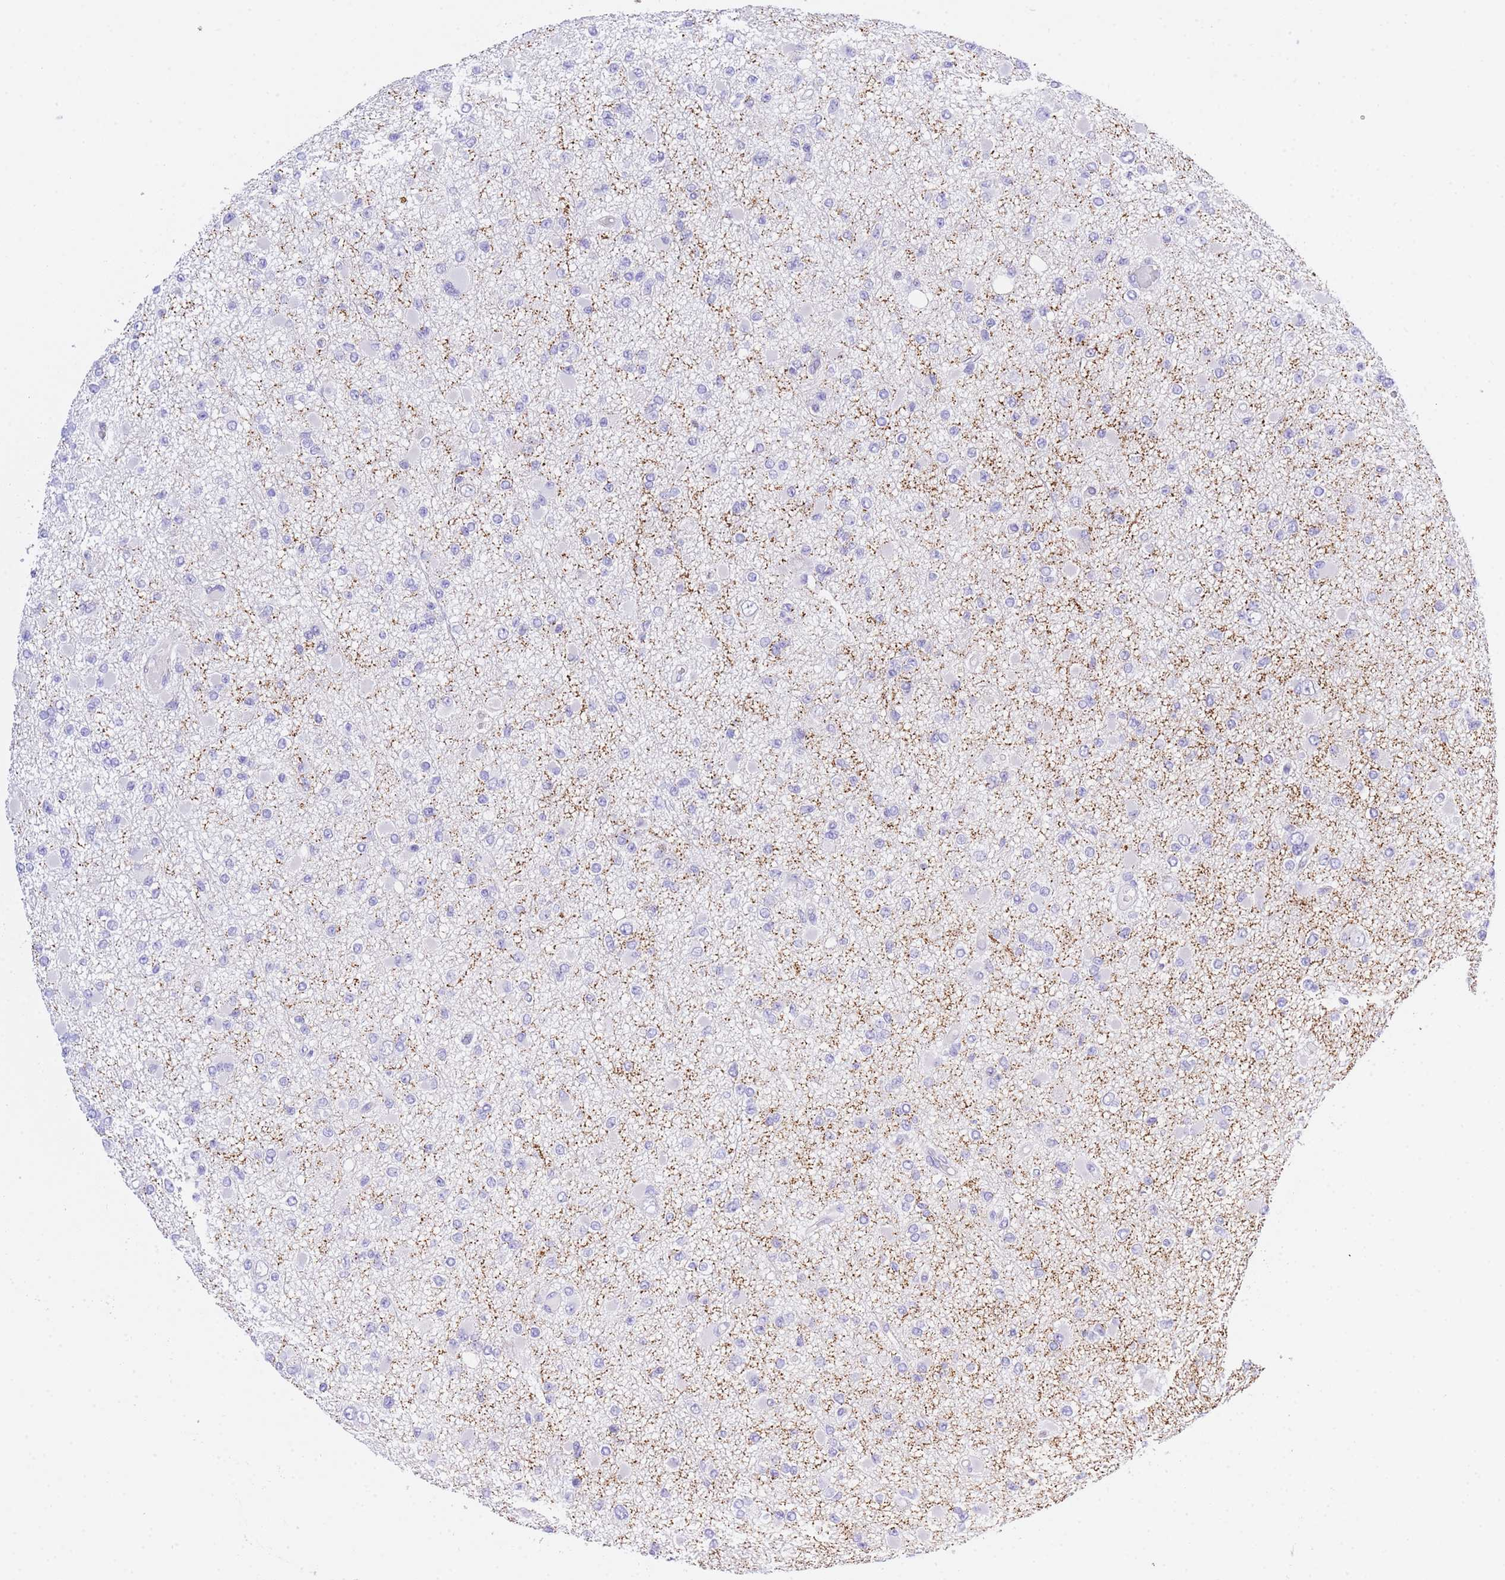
{"staining": {"intensity": "negative", "quantity": "none", "location": "none"}, "tissue": "glioma", "cell_type": "Tumor cells", "image_type": "cancer", "snomed": [{"axis": "morphology", "description": "Glioma, malignant, Low grade"}, {"axis": "topography", "description": "Brain"}], "caption": "Immunohistochemistry histopathology image of human glioma stained for a protein (brown), which demonstrates no positivity in tumor cells.", "gene": "TIFAB", "patient": {"sex": "female", "age": 22}}